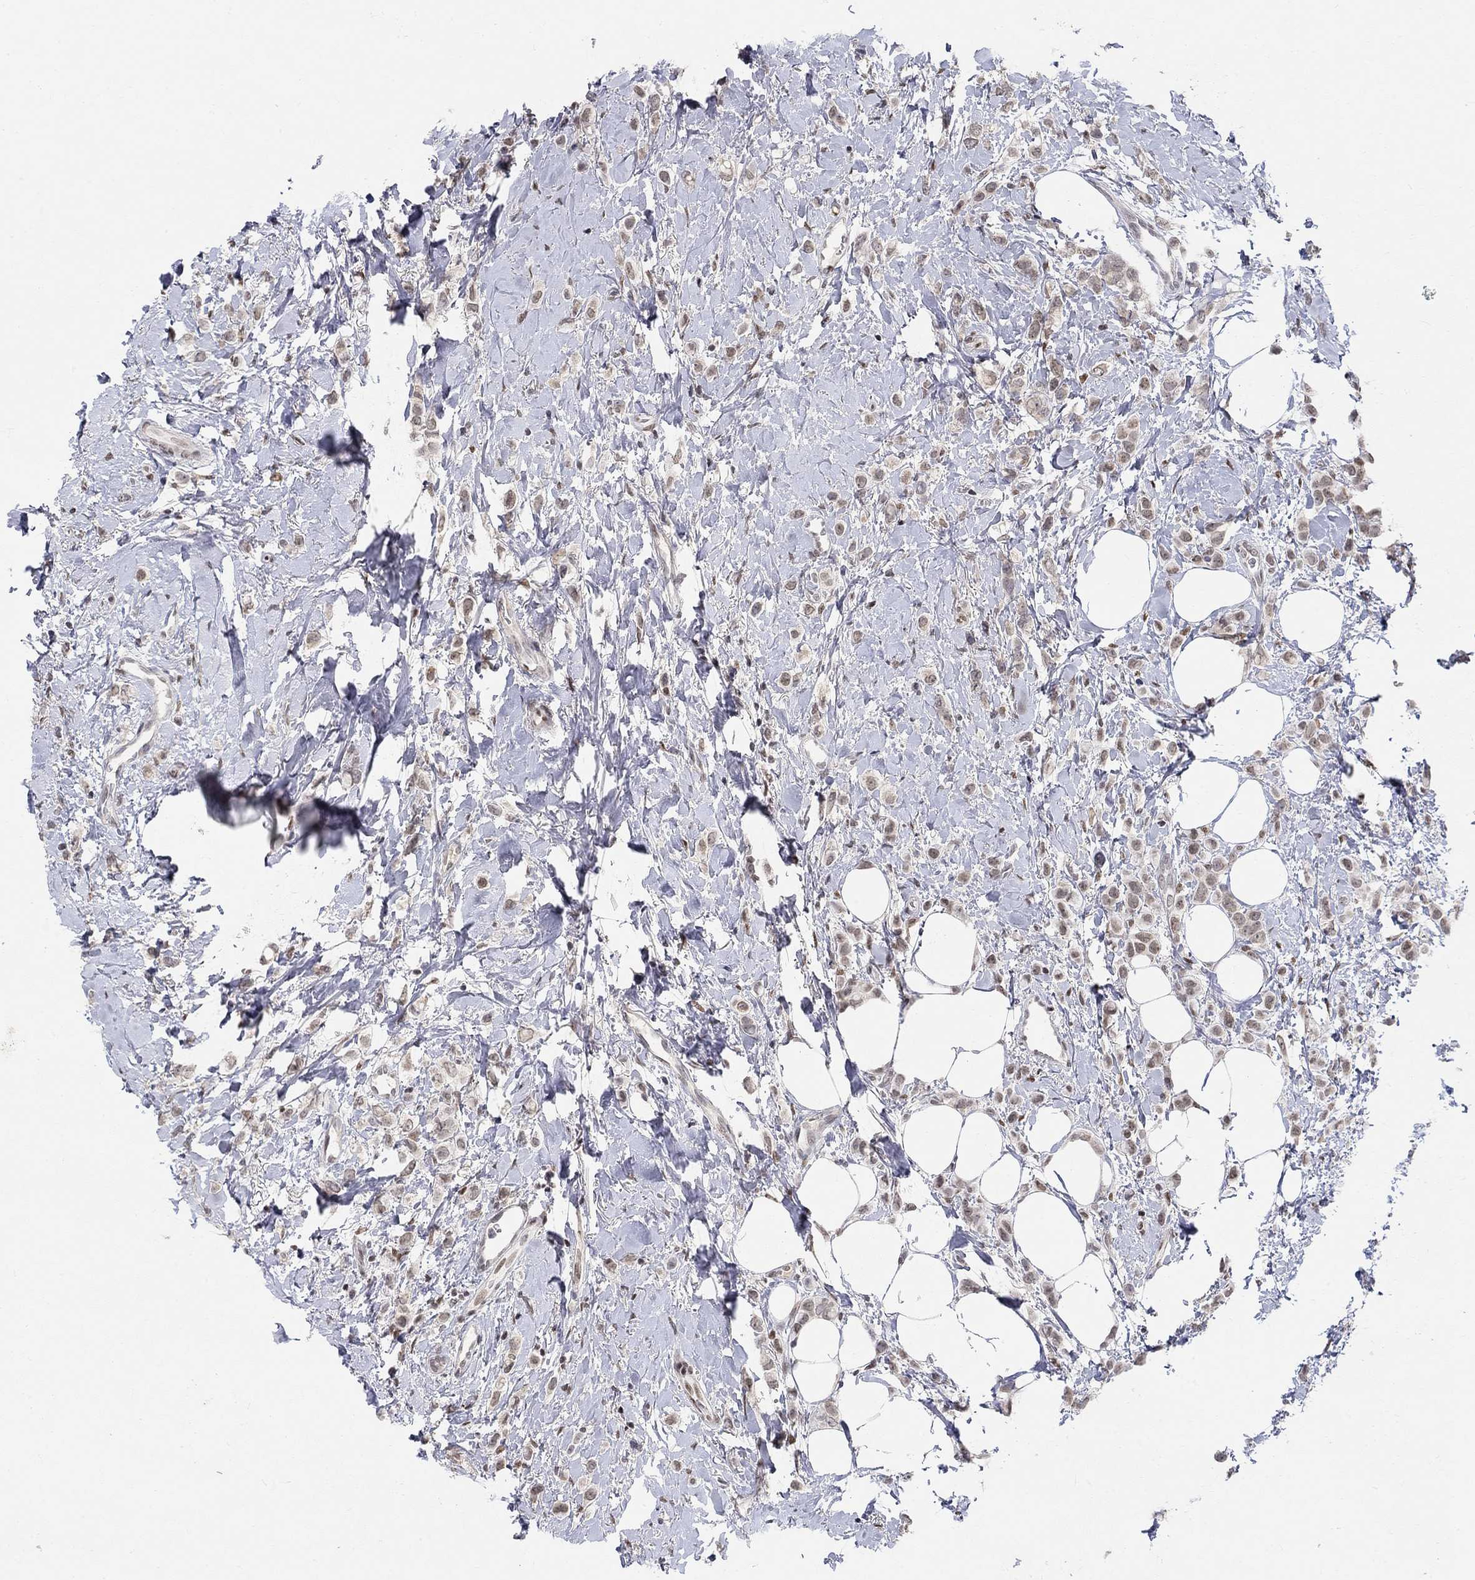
{"staining": {"intensity": "weak", "quantity": "25%-75%", "location": "nuclear"}, "tissue": "breast cancer", "cell_type": "Tumor cells", "image_type": "cancer", "snomed": [{"axis": "morphology", "description": "Lobular carcinoma"}, {"axis": "topography", "description": "Breast"}], "caption": "A low amount of weak nuclear staining is identified in approximately 25%-75% of tumor cells in breast cancer tissue.", "gene": "KLF12", "patient": {"sex": "female", "age": 66}}